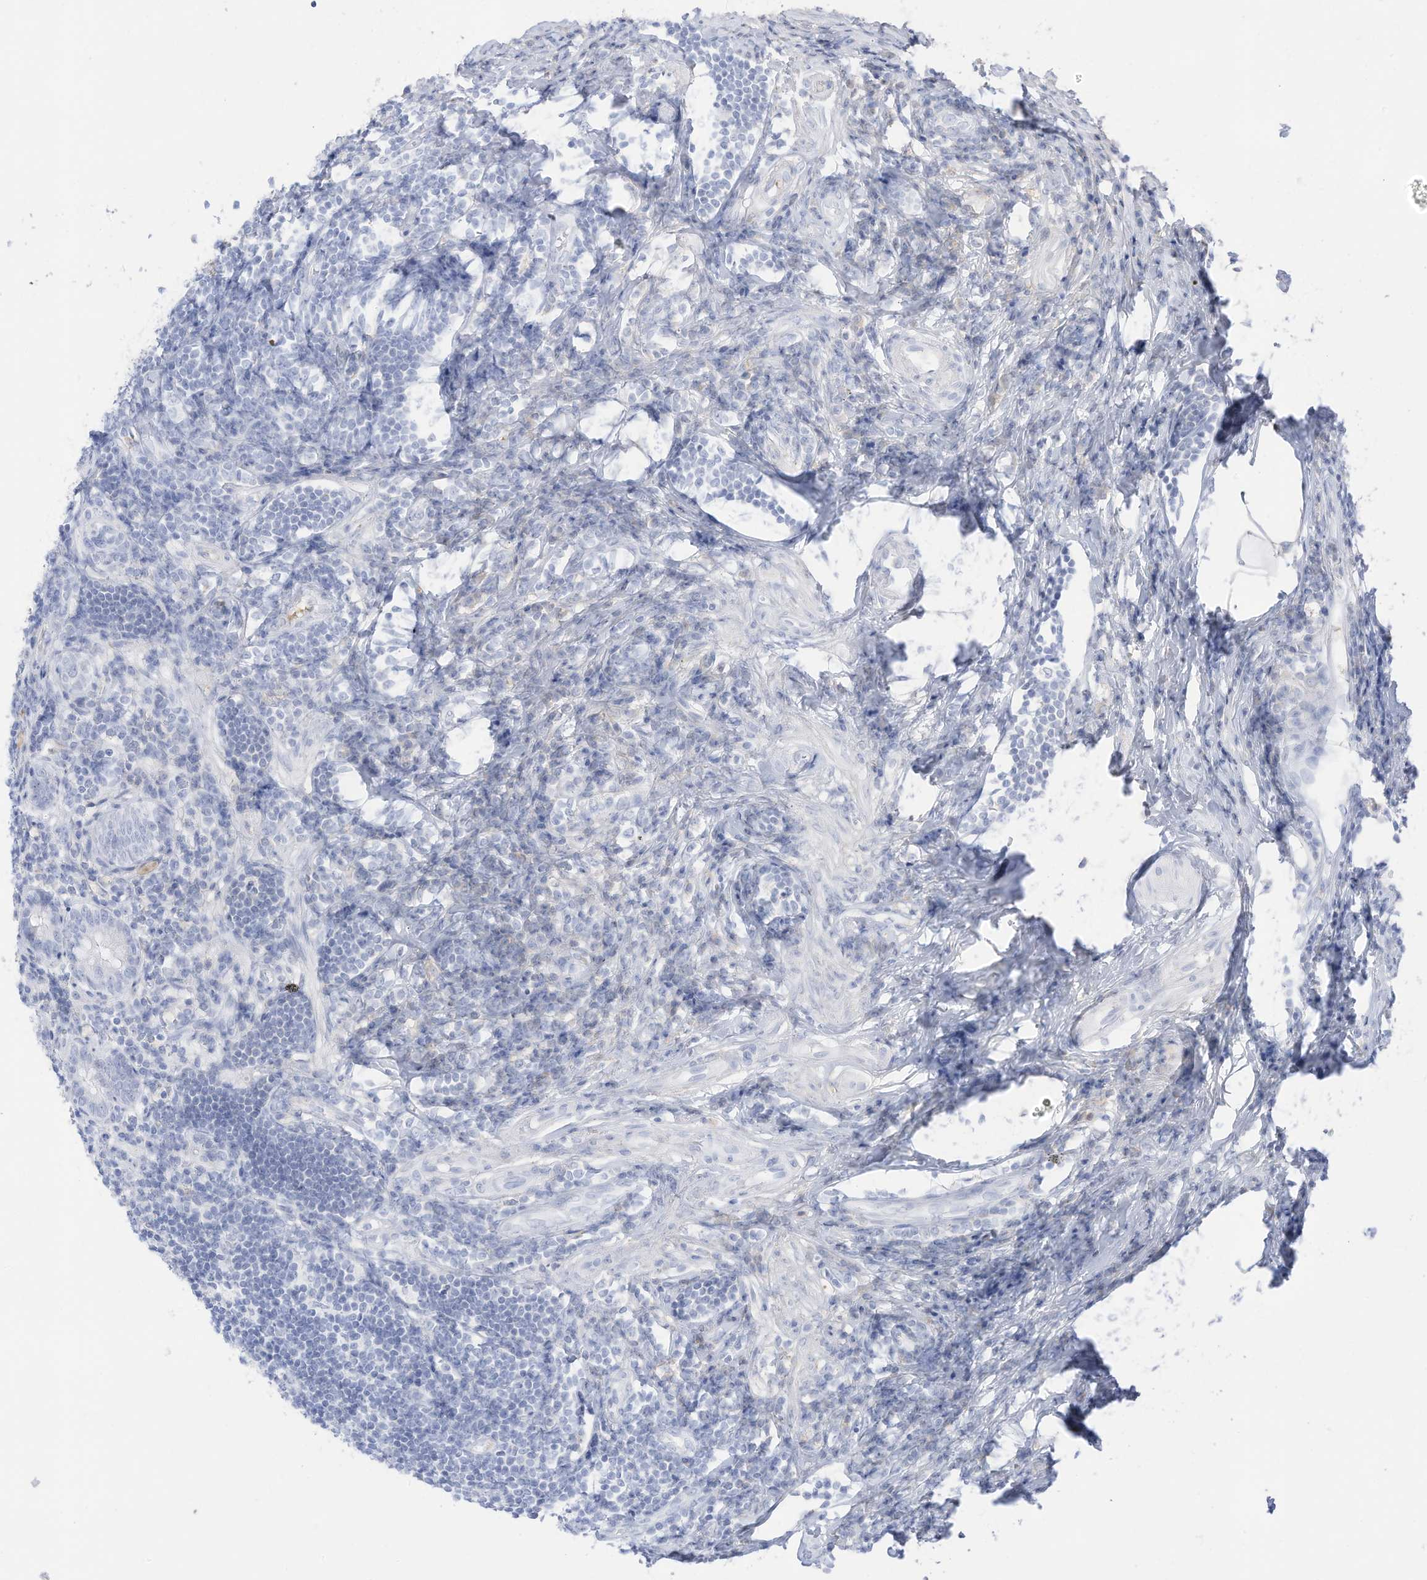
{"staining": {"intensity": "negative", "quantity": "none", "location": "none"}, "tissue": "appendix", "cell_type": "Glandular cells", "image_type": "normal", "snomed": [{"axis": "morphology", "description": "Normal tissue, NOS"}, {"axis": "topography", "description": "Appendix"}], "caption": "Micrograph shows no protein staining in glandular cells of benign appendix. (Immunohistochemistry, brightfield microscopy, high magnification).", "gene": "HSD17B13", "patient": {"sex": "female", "age": 54}}